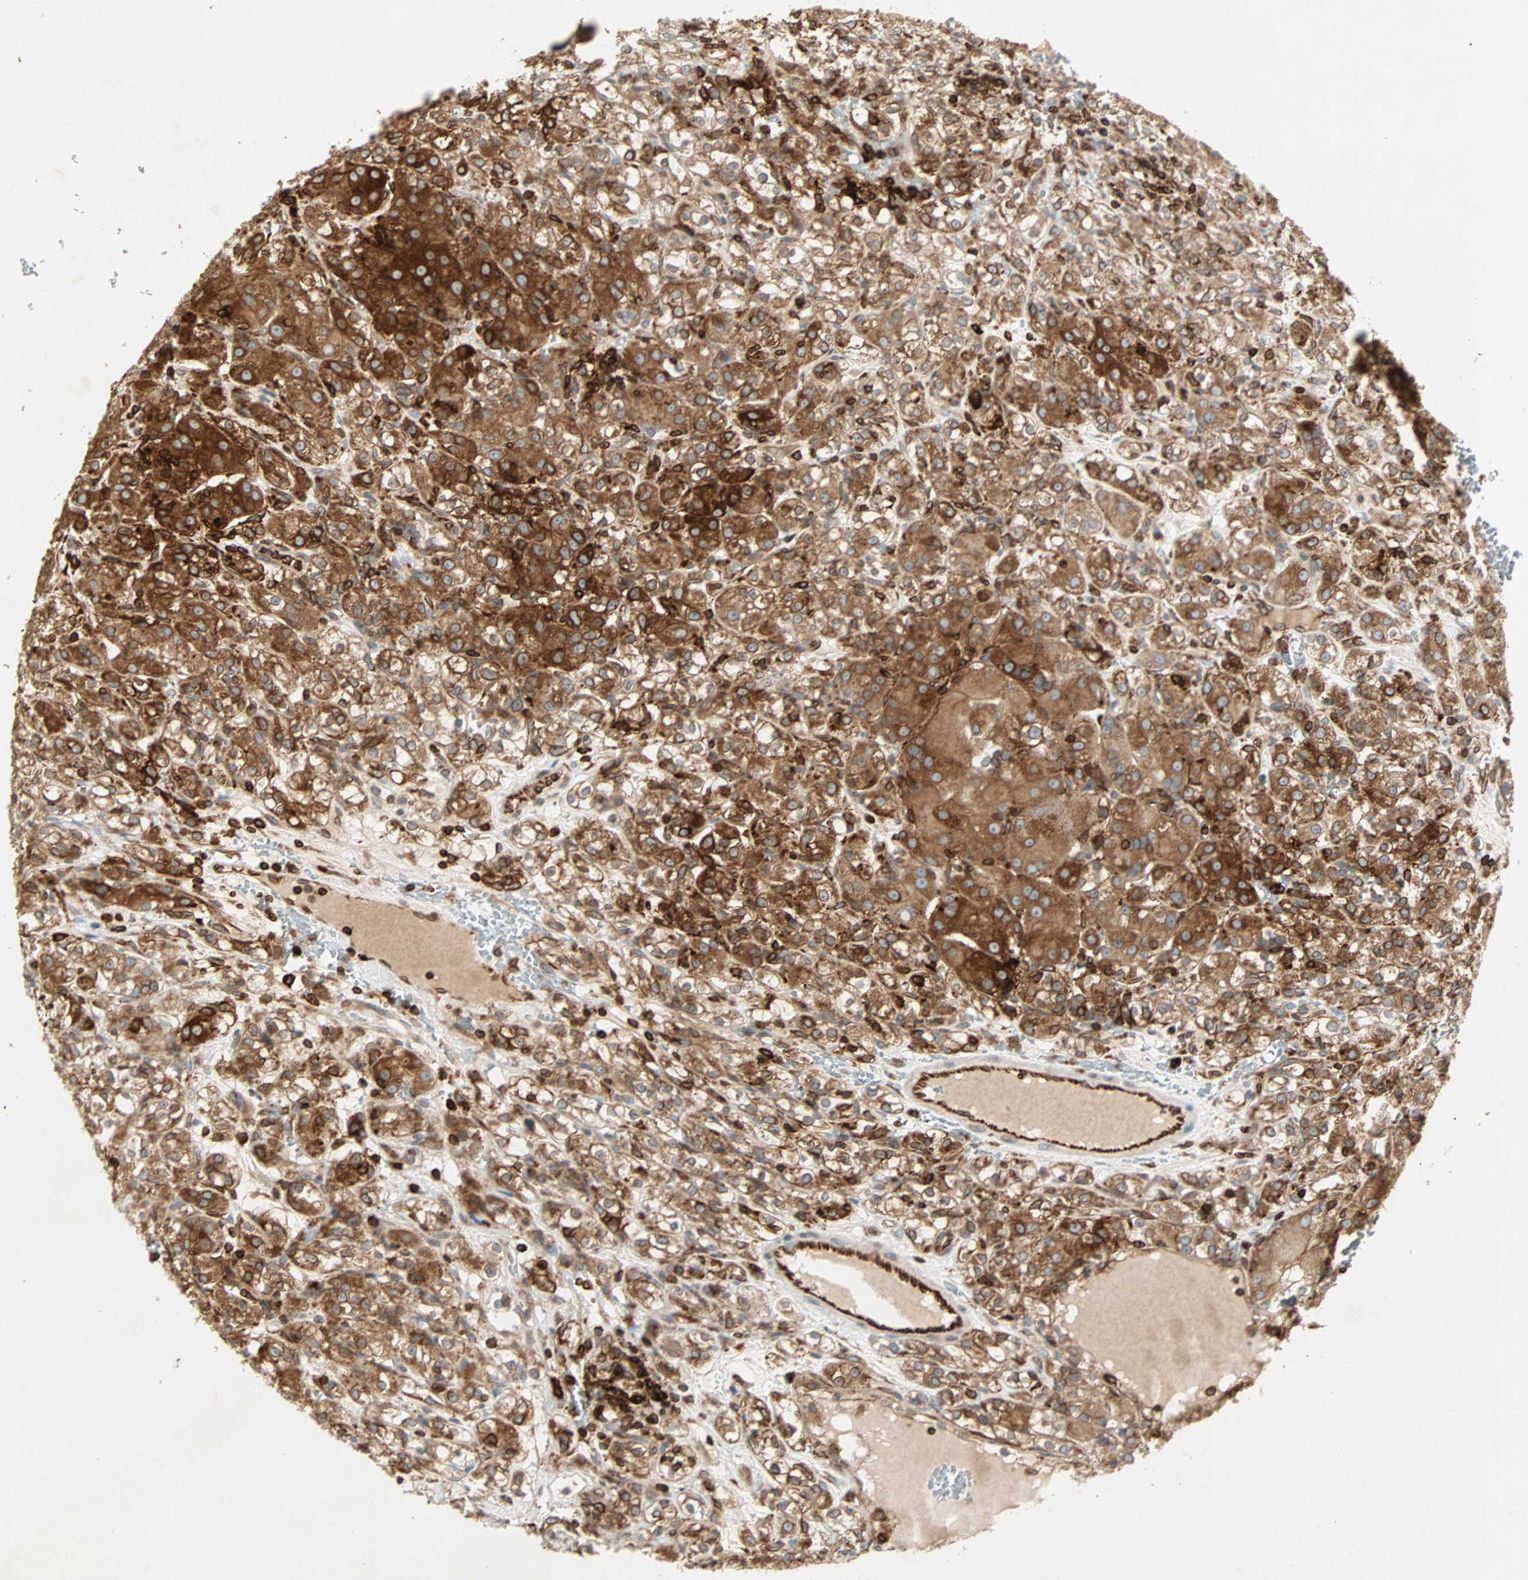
{"staining": {"intensity": "strong", "quantity": ">75%", "location": "cytoplasmic/membranous"}, "tissue": "renal cancer", "cell_type": "Tumor cells", "image_type": "cancer", "snomed": [{"axis": "morphology", "description": "Normal tissue, NOS"}, {"axis": "morphology", "description": "Adenocarcinoma, NOS"}, {"axis": "topography", "description": "Kidney"}], "caption": "This photomicrograph demonstrates immunohistochemistry staining of human renal adenocarcinoma, with high strong cytoplasmic/membranous expression in approximately >75% of tumor cells.", "gene": "TAPBP", "patient": {"sex": "male", "age": 61}}